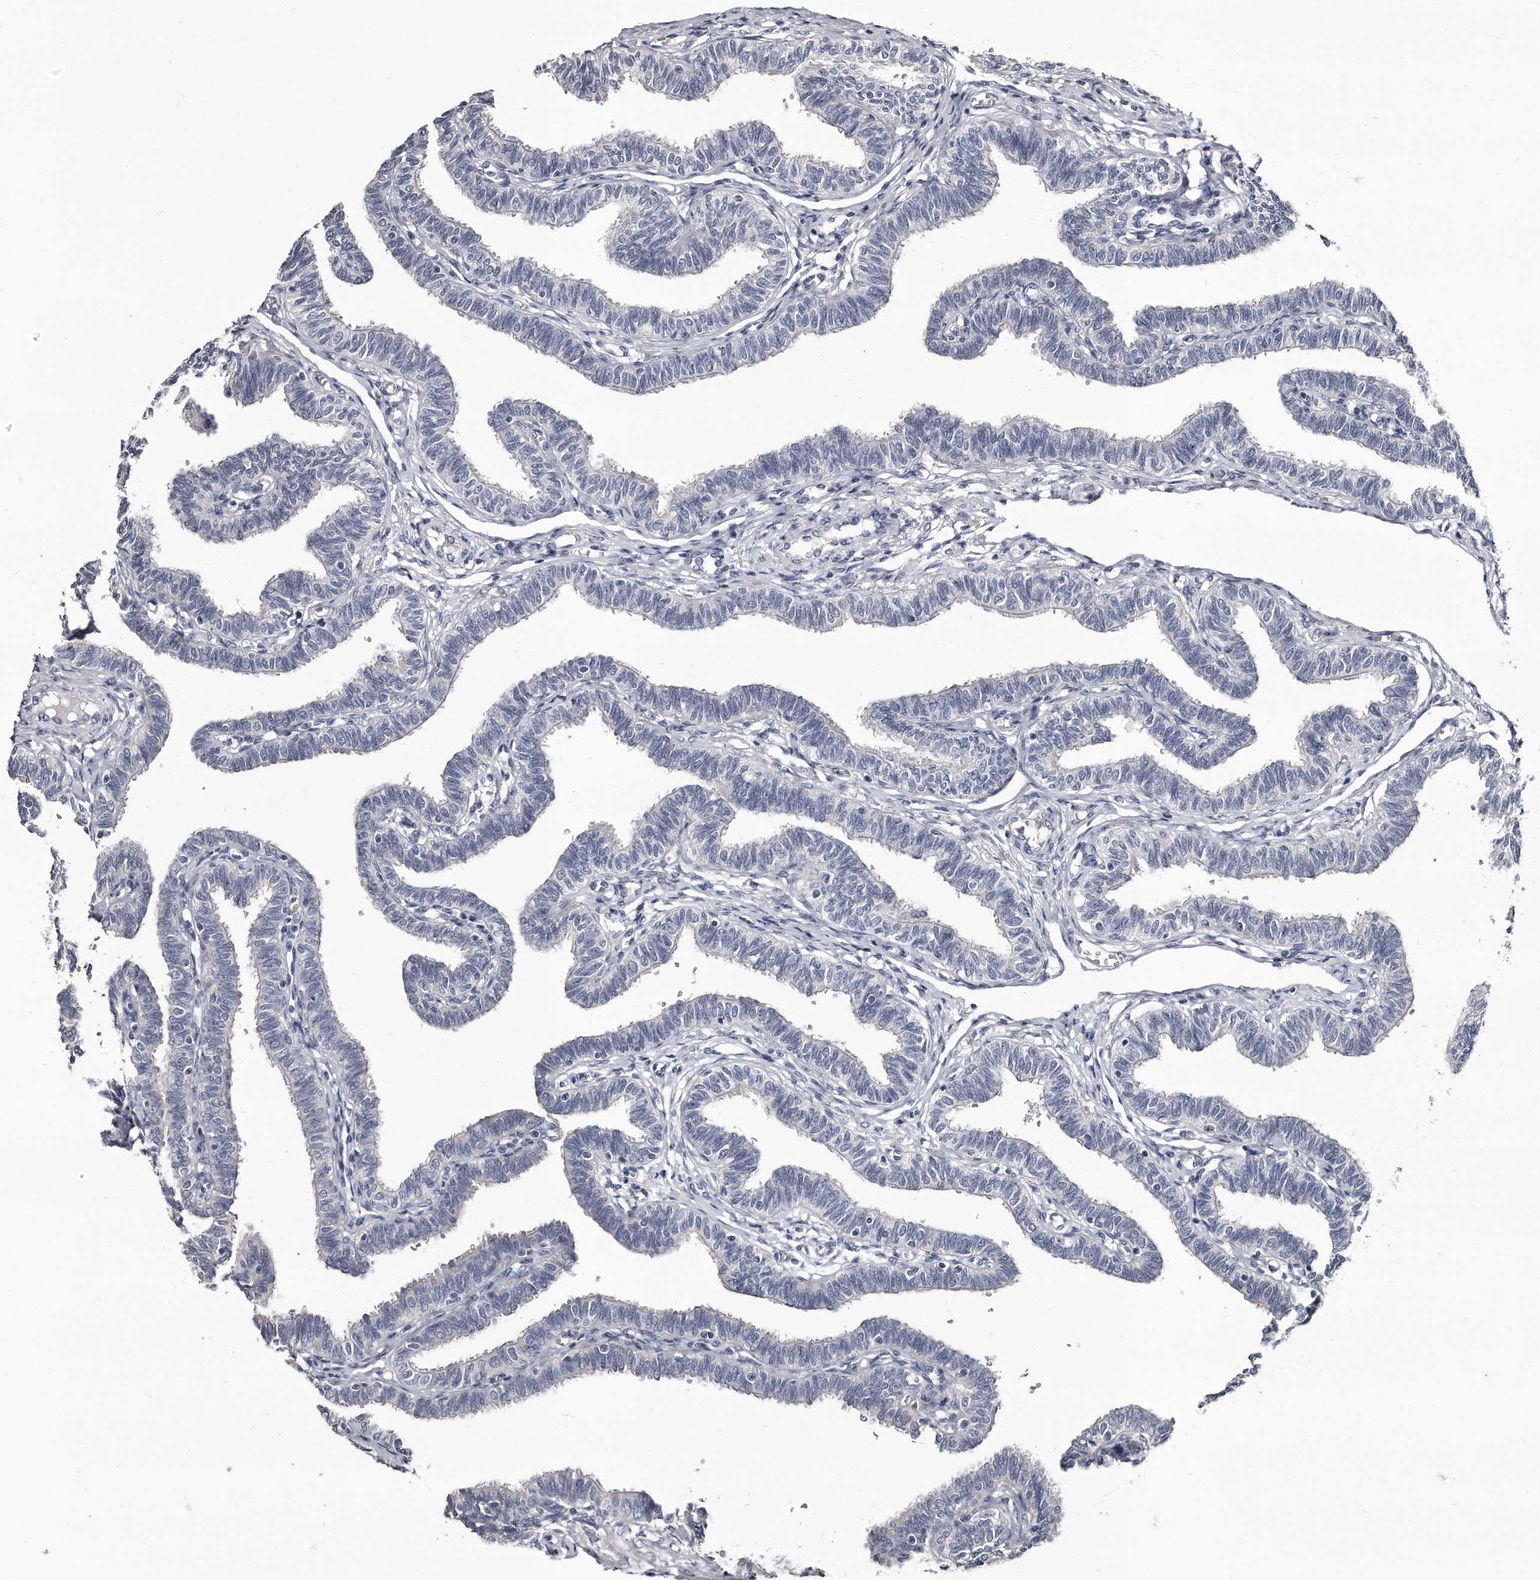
{"staining": {"intensity": "negative", "quantity": "none", "location": "none"}, "tissue": "fallopian tube", "cell_type": "Glandular cells", "image_type": "normal", "snomed": [{"axis": "morphology", "description": "Normal tissue, NOS"}, {"axis": "topography", "description": "Fallopian tube"}, {"axis": "topography", "description": "Ovary"}], "caption": "The image exhibits no significant expression in glandular cells of fallopian tube. (DAB (3,3'-diaminobenzidine) immunohistochemistry with hematoxylin counter stain).", "gene": "GAPVD1", "patient": {"sex": "female", "age": 23}}